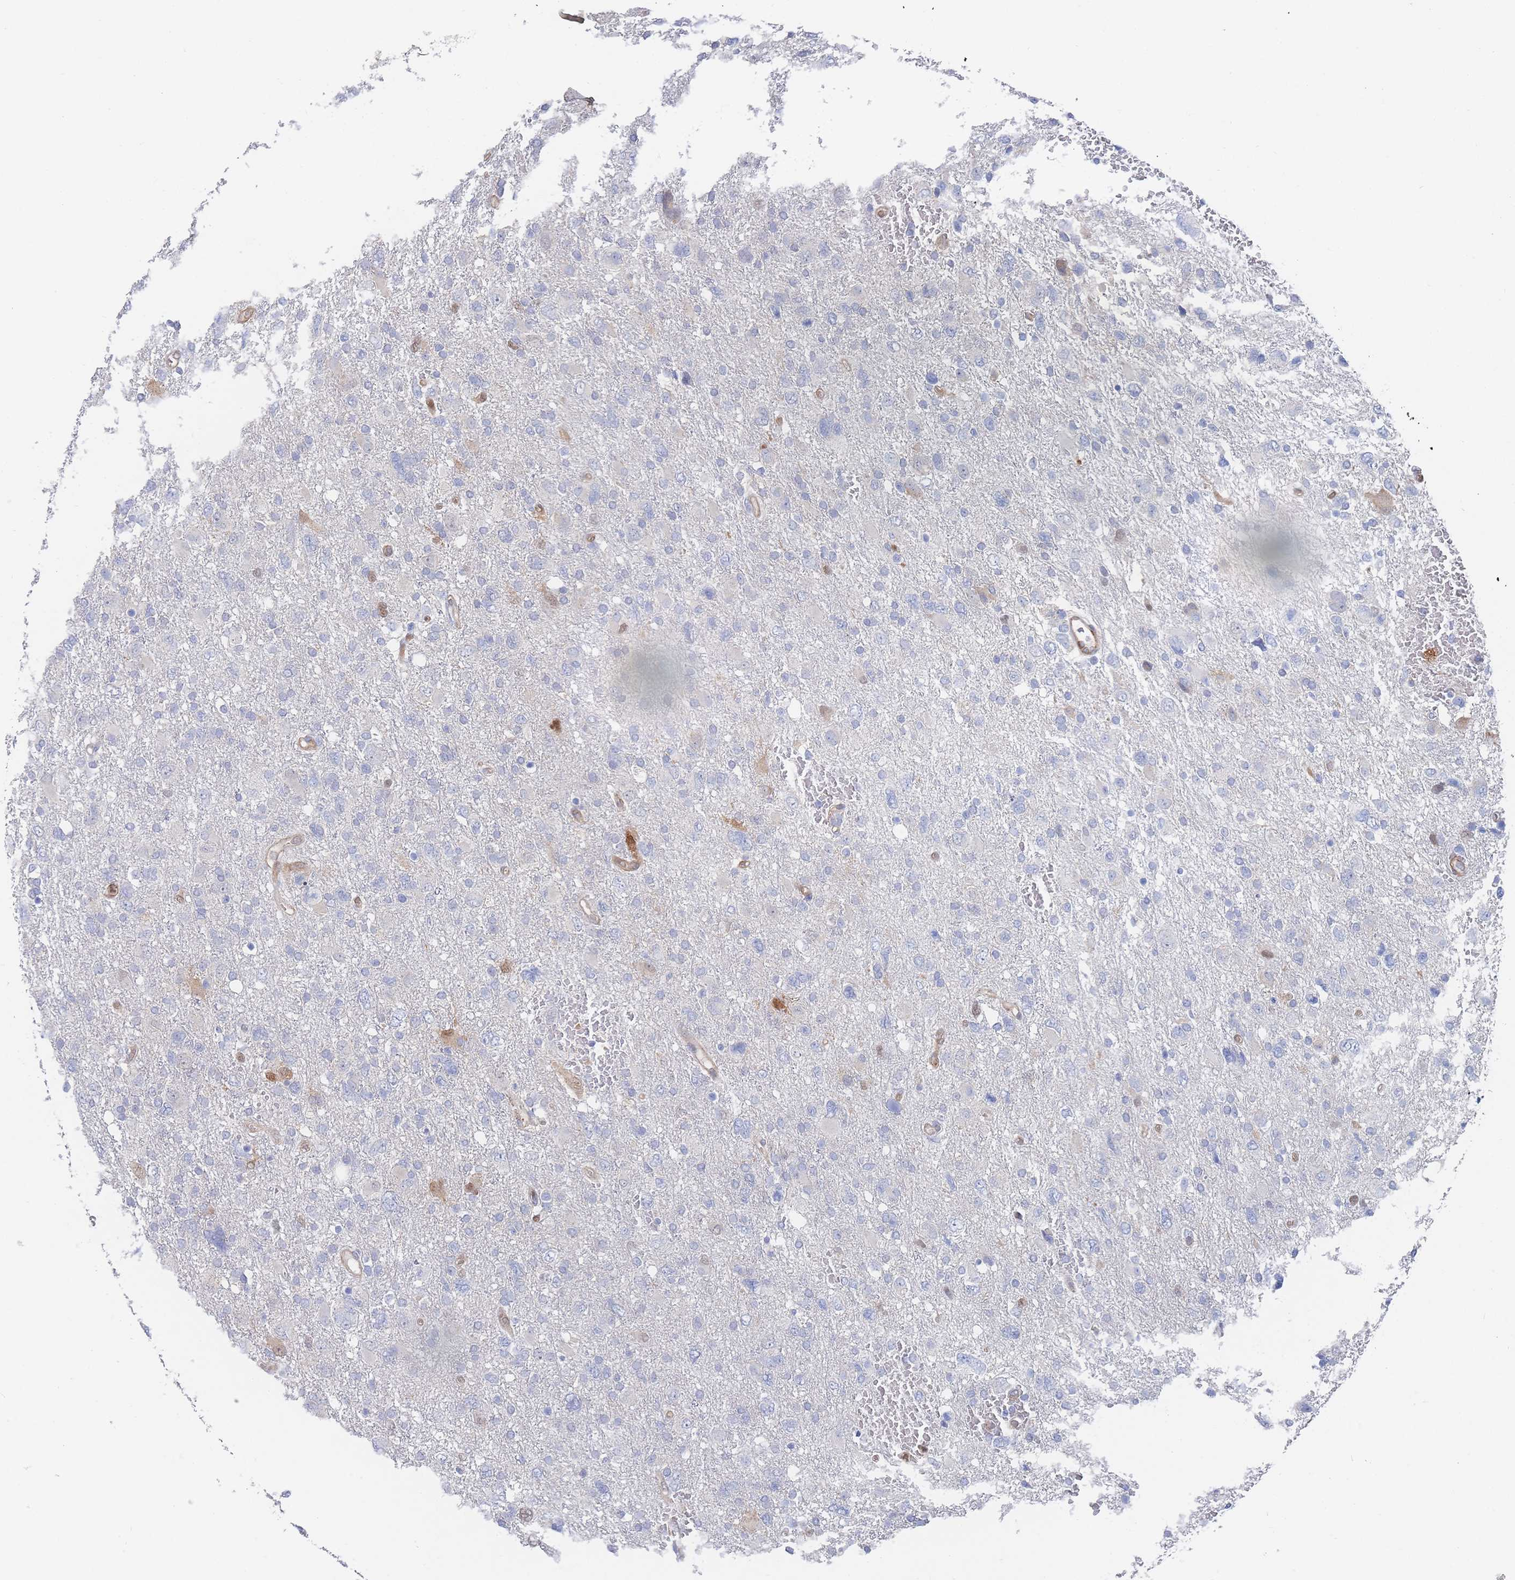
{"staining": {"intensity": "negative", "quantity": "none", "location": "none"}, "tissue": "glioma", "cell_type": "Tumor cells", "image_type": "cancer", "snomed": [{"axis": "morphology", "description": "Glioma, malignant, High grade"}, {"axis": "topography", "description": "Brain"}], "caption": "IHC histopathology image of neoplastic tissue: malignant glioma (high-grade) stained with DAB (3,3'-diaminobenzidine) demonstrates no significant protein positivity in tumor cells.", "gene": "G6PC1", "patient": {"sex": "male", "age": 61}}